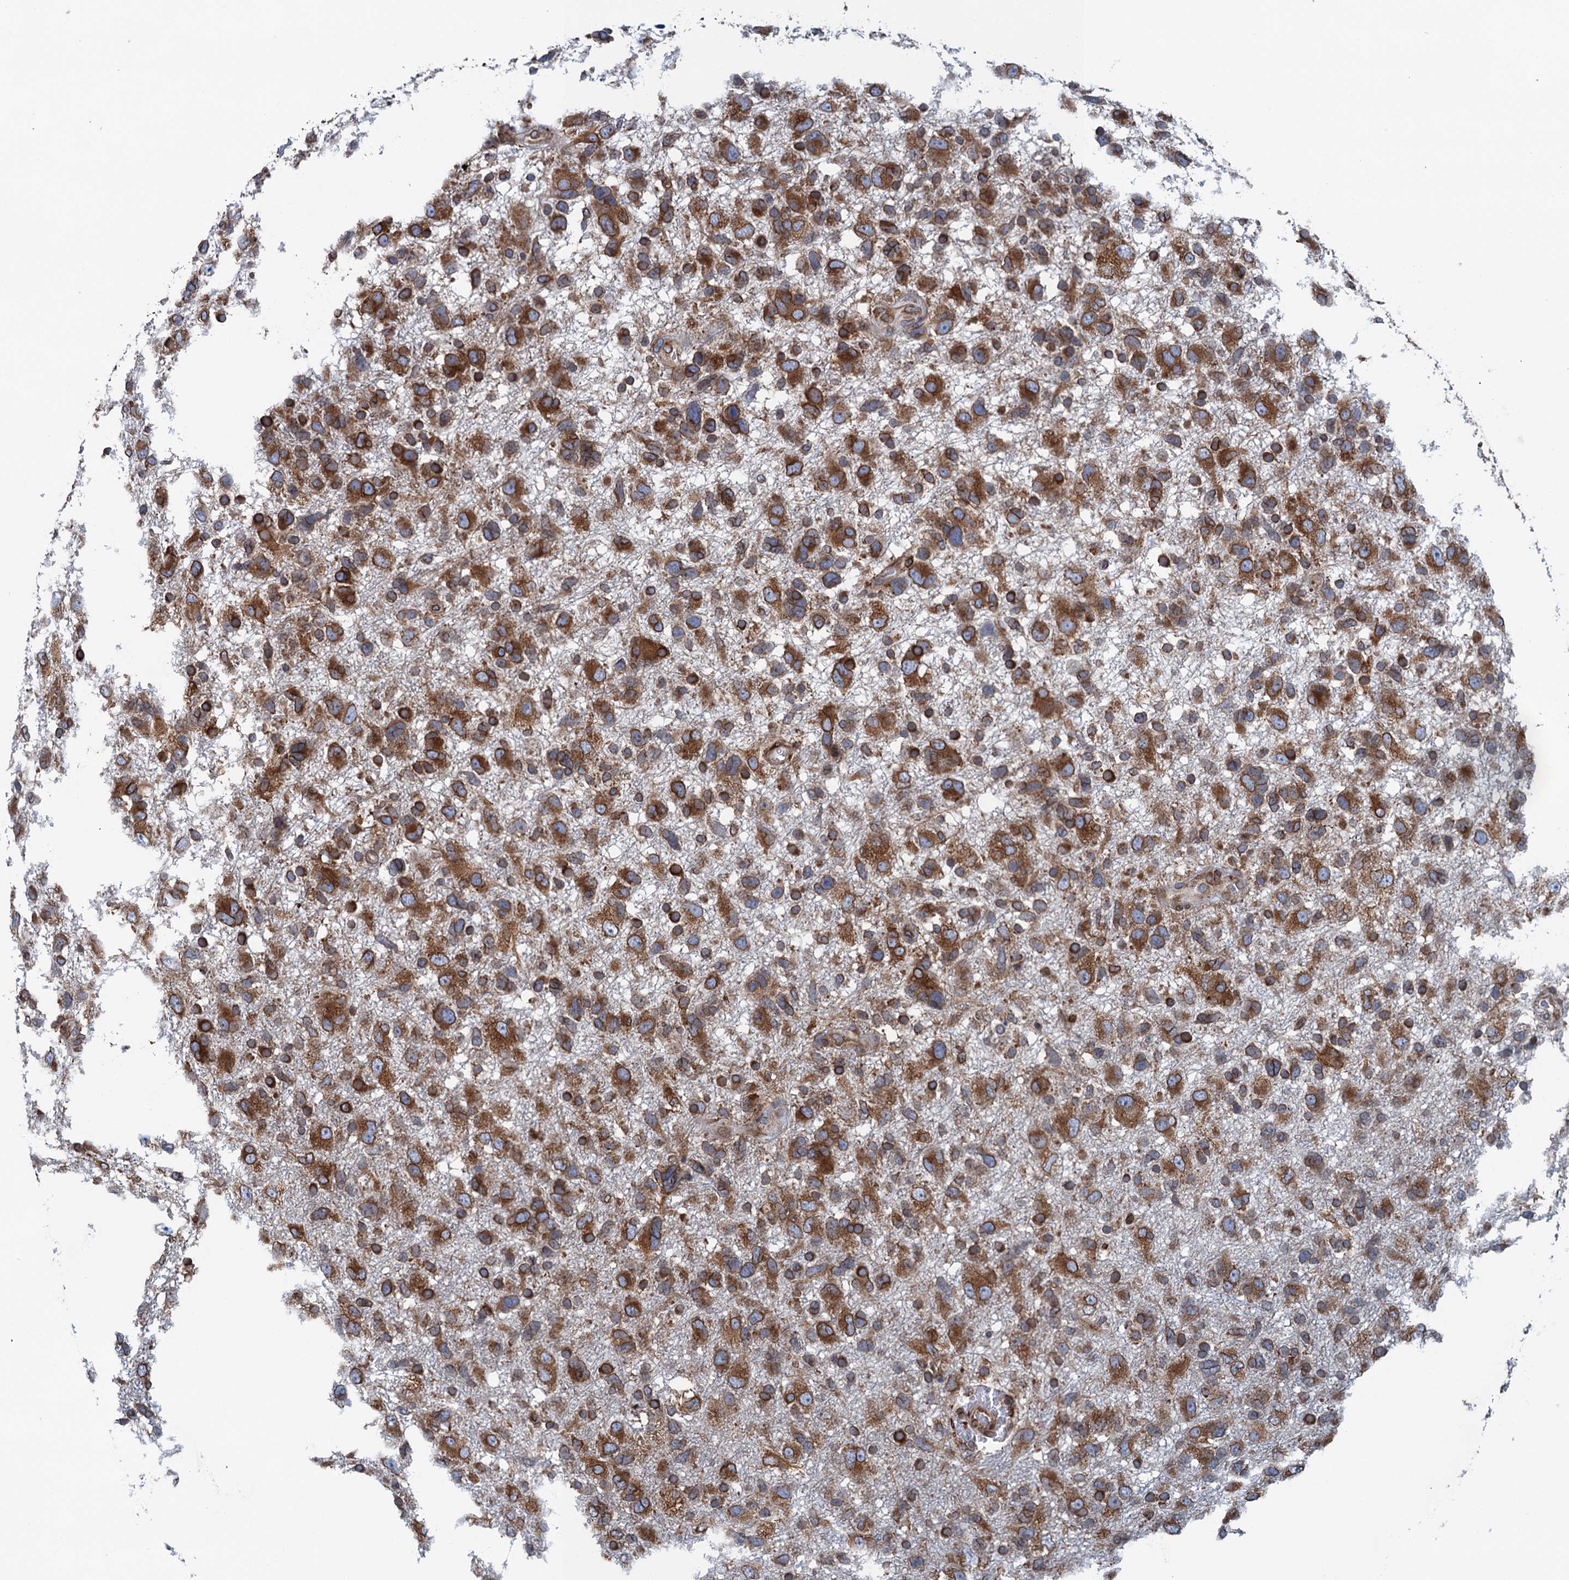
{"staining": {"intensity": "strong", "quantity": ">75%", "location": "cytoplasmic/membranous"}, "tissue": "glioma", "cell_type": "Tumor cells", "image_type": "cancer", "snomed": [{"axis": "morphology", "description": "Glioma, malignant, High grade"}, {"axis": "topography", "description": "Brain"}], "caption": "This micrograph displays glioma stained with IHC to label a protein in brown. The cytoplasmic/membranous of tumor cells show strong positivity for the protein. Nuclei are counter-stained blue.", "gene": "TMEM205", "patient": {"sex": "male", "age": 61}}